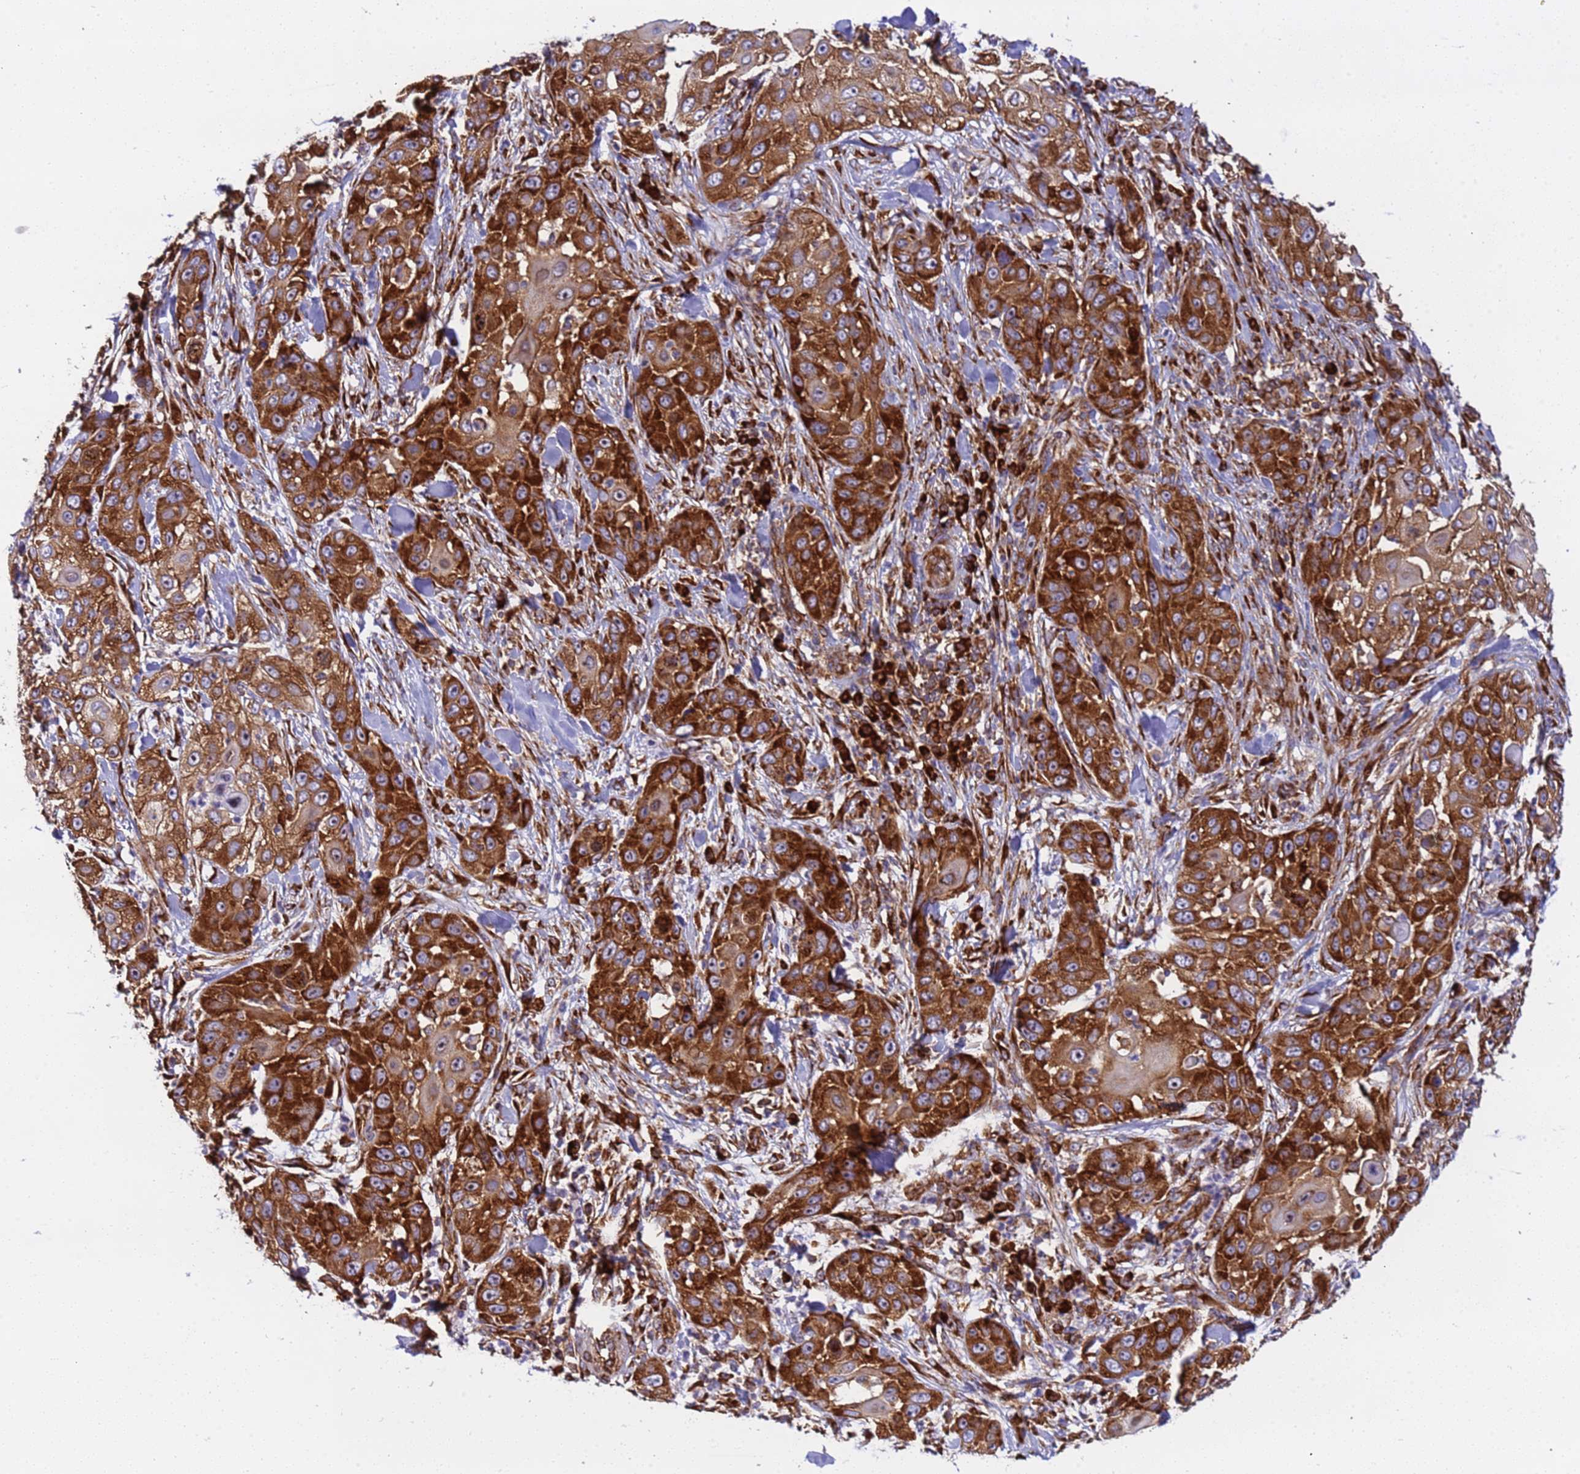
{"staining": {"intensity": "strong", "quantity": ">75%", "location": "cytoplasmic/membranous"}, "tissue": "skin cancer", "cell_type": "Tumor cells", "image_type": "cancer", "snomed": [{"axis": "morphology", "description": "Squamous cell carcinoma, NOS"}, {"axis": "topography", "description": "Skin"}], "caption": "DAB immunohistochemical staining of human skin cancer (squamous cell carcinoma) exhibits strong cytoplasmic/membranous protein expression in approximately >75% of tumor cells.", "gene": "RPL36", "patient": {"sex": "female", "age": 44}}